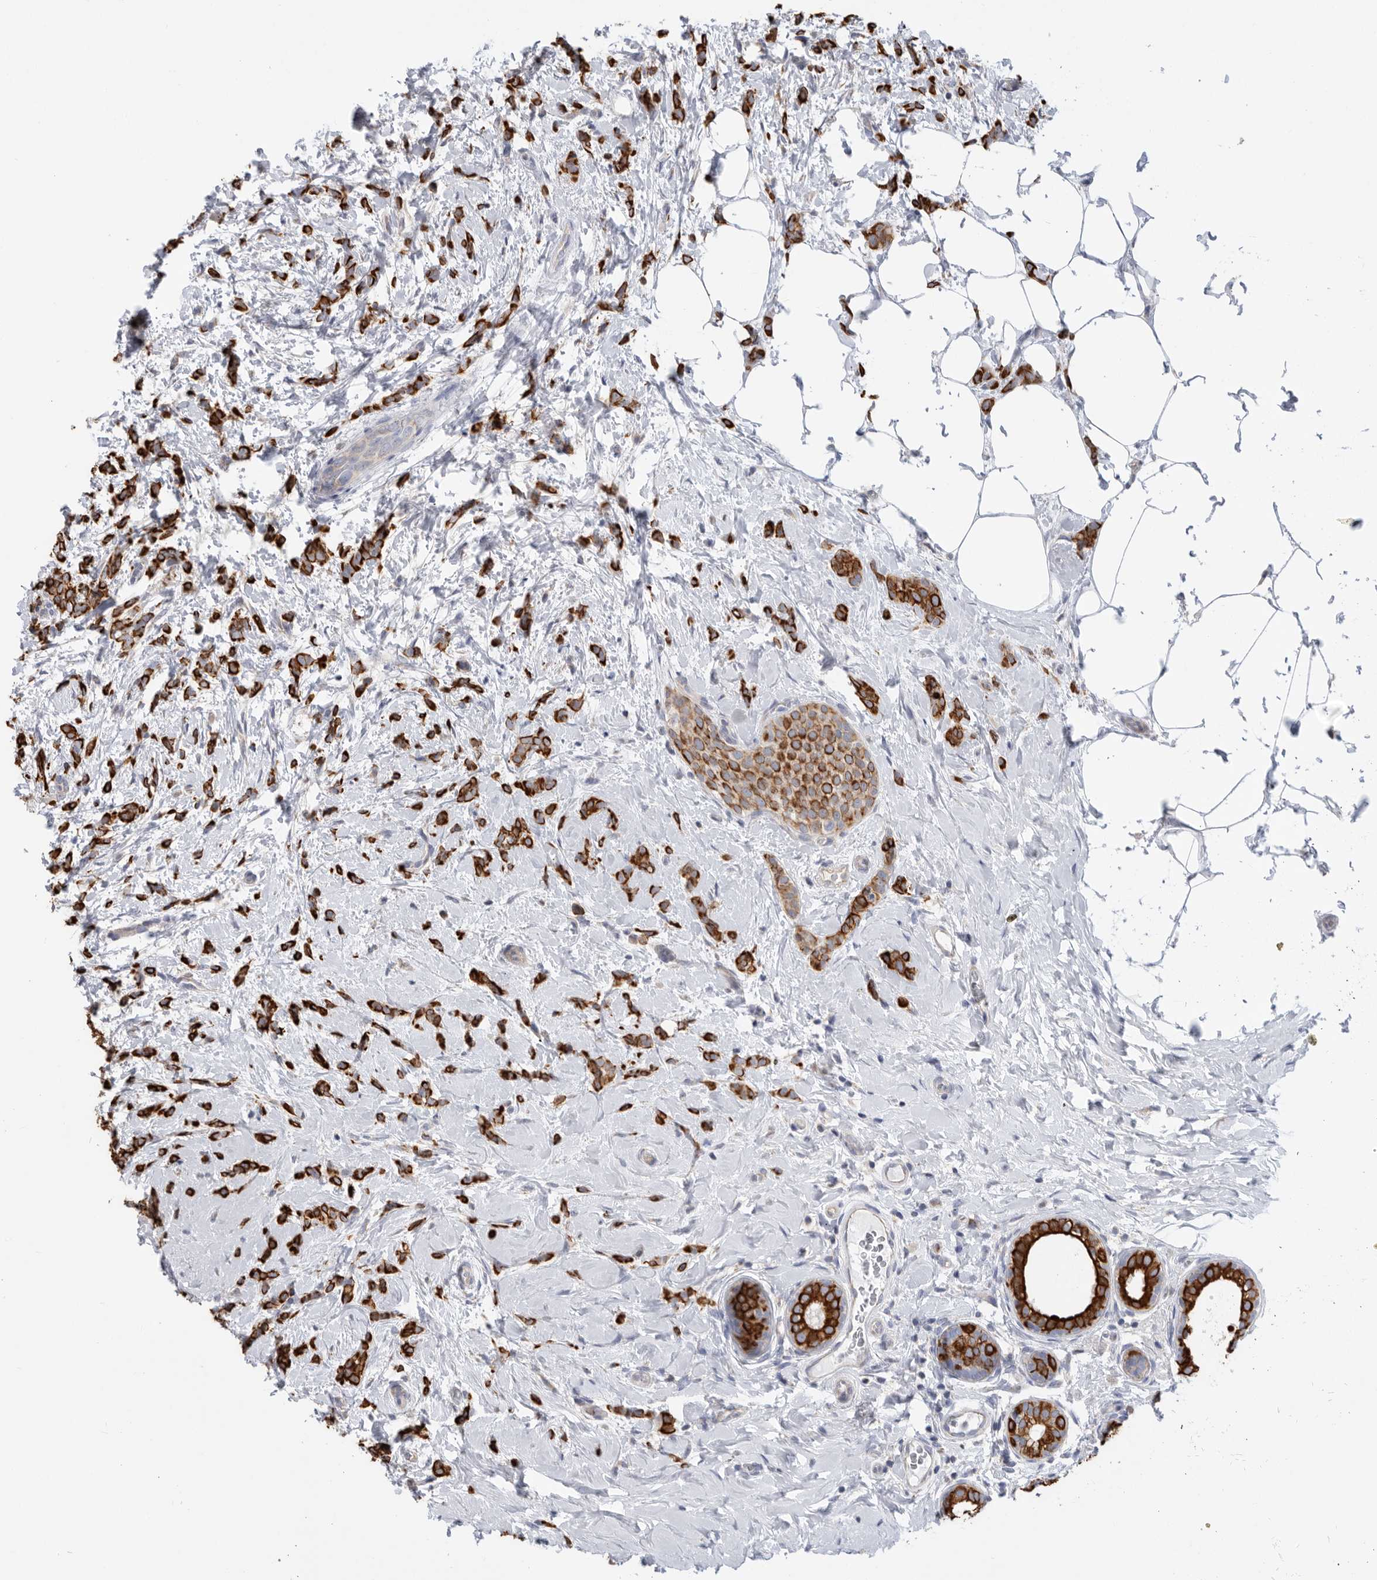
{"staining": {"intensity": "strong", "quantity": ">75%", "location": "cytoplasmic/membranous"}, "tissue": "breast cancer", "cell_type": "Tumor cells", "image_type": "cancer", "snomed": [{"axis": "morphology", "description": "Lobular carcinoma, in situ"}, {"axis": "morphology", "description": "Lobular carcinoma"}, {"axis": "topography", "description": "Breast"}], "caption": "A brown stain shows strong cytoplasmic/membranous positivity of a protein in human lobular carcinoma in situ (breast) tumor cells.", "gene": "MTFR1L", "patient": {"sex": "female", "age": 41}}